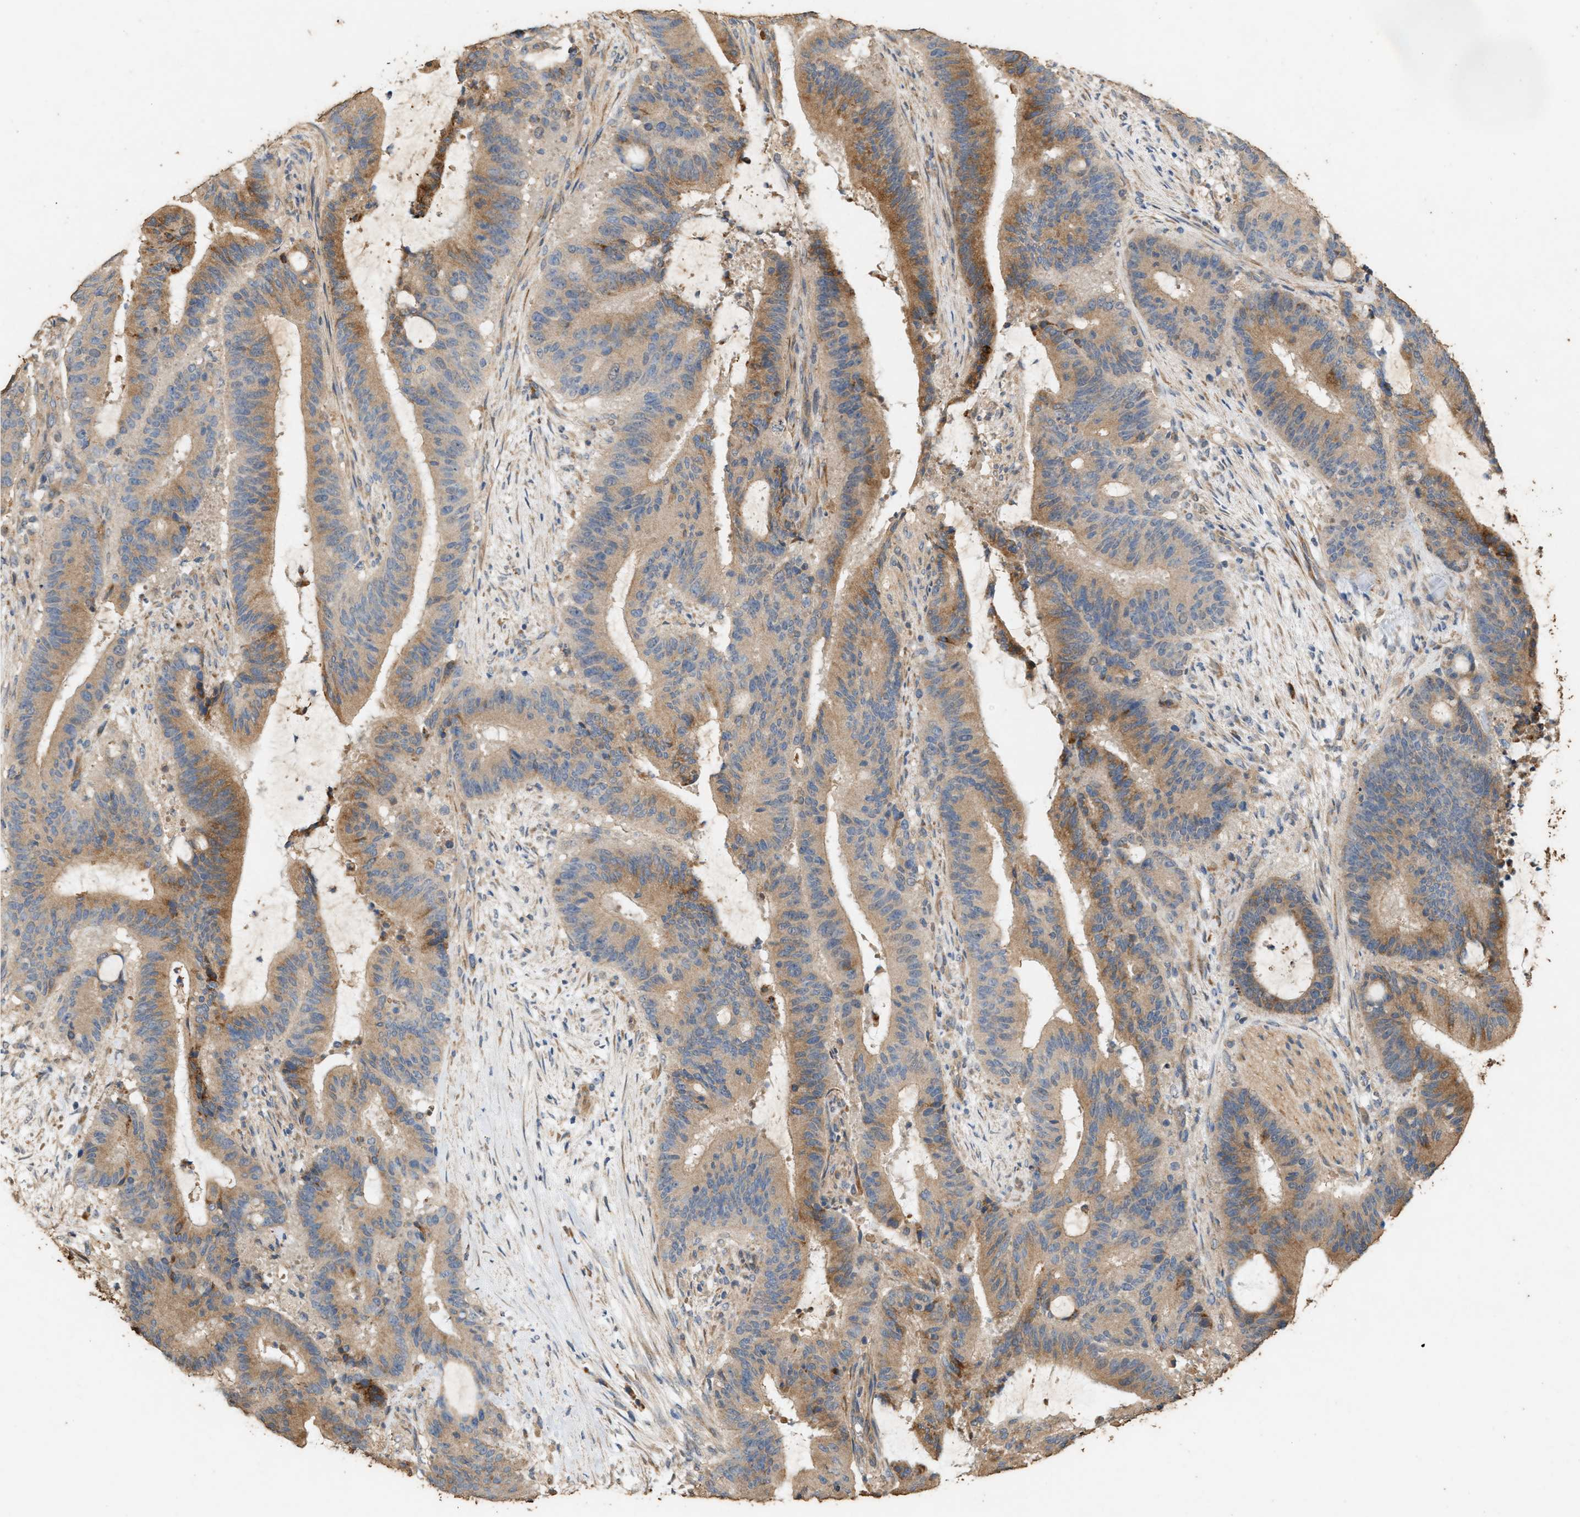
{"staining": {"intensity": "moderate", "quantity": ">75%", "location": "cytoplasmic/membranous"}, "tissue": "liver cancer", "cell_type": "Tumor cells", "image_type": "cancer", "snomed": [{"axis": "morphology", "description": "Normal tissue, NOS"}, {"axis": "morphology", "description": "Cholangiocarcinoma"}, {"axis": "topography", "description": "Liver"}, {"axis": "topography", "description": "Peripheral nerve tissue"}], "caption": "Liver cancer stained with DAB immunohistochemistry (IHC) reveals medium levels of moderate cytoplasmic/membranous staining in approximately >75% of tumor cells. (DAB (3,3'-diaminobenzidine) IHC, brown staining for protein, blue staining for nuclei).", "gene": "DCAF7", "patient": {"sex": "female", "age": 73}}